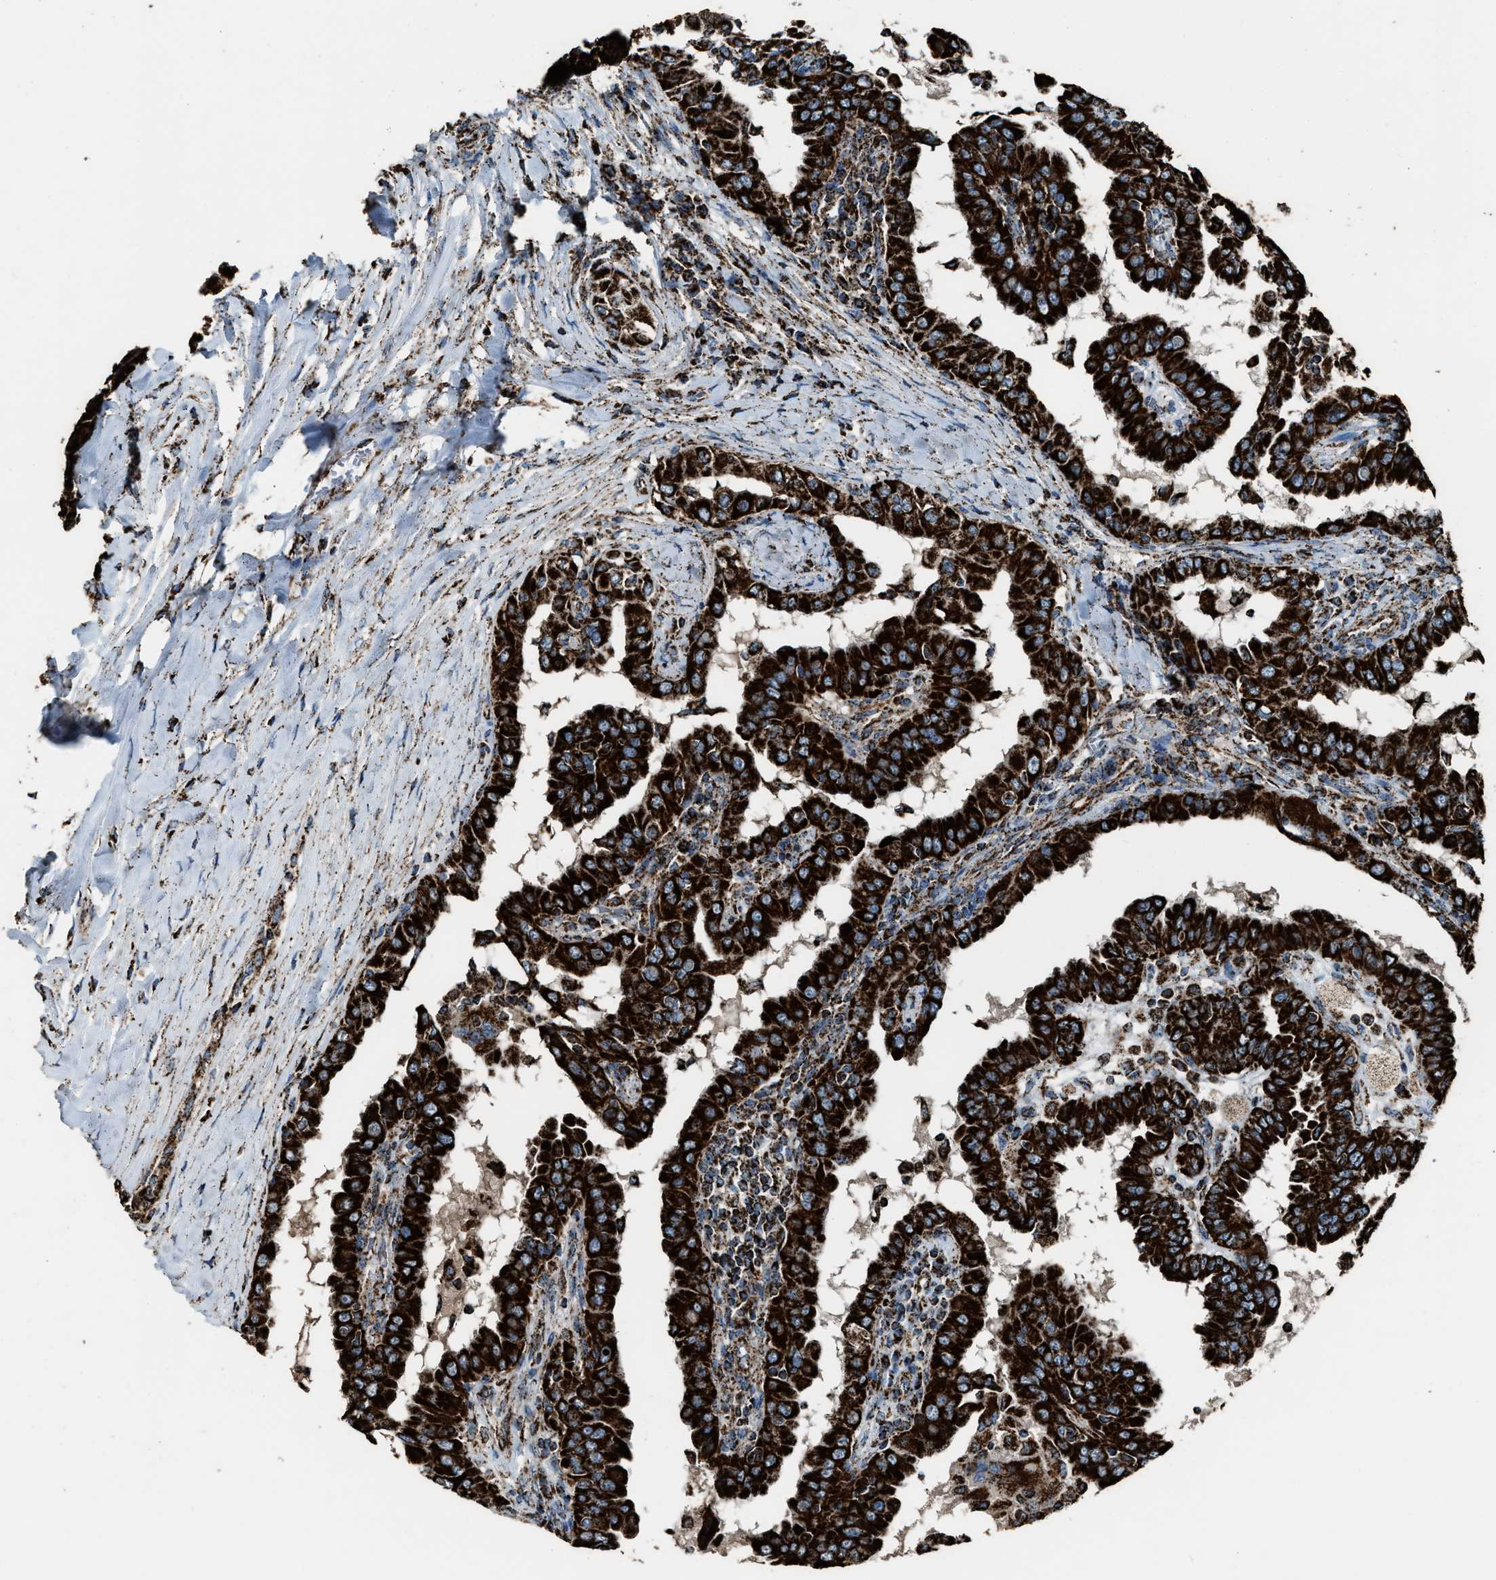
{"staining": {"intensity": "strong", "quantity": ">75%", "location": "cytoplasmic/membranous"}, "tissue": "thyroid cancer", "cell_type": "Tumor cells", "image_type": "cancer", "snomed": [{"axis": "morphology", "description": "Papillary adenocarcinoma, NOS"}, {"axis": "topography", "description": "Thyroid gland"}], "caption": "Immunohistochemical staining of human thyroid cancer shows strong cytoplasmic/membranous protein expression in approximately >75% of tumor cells. The staining is performed using DAB brown chromogen to label protein expression. The nuclei are counter-stained blue using hematoxylin.", "gene": "MDH2", "patient": {"sex": "male", "age": 33}}